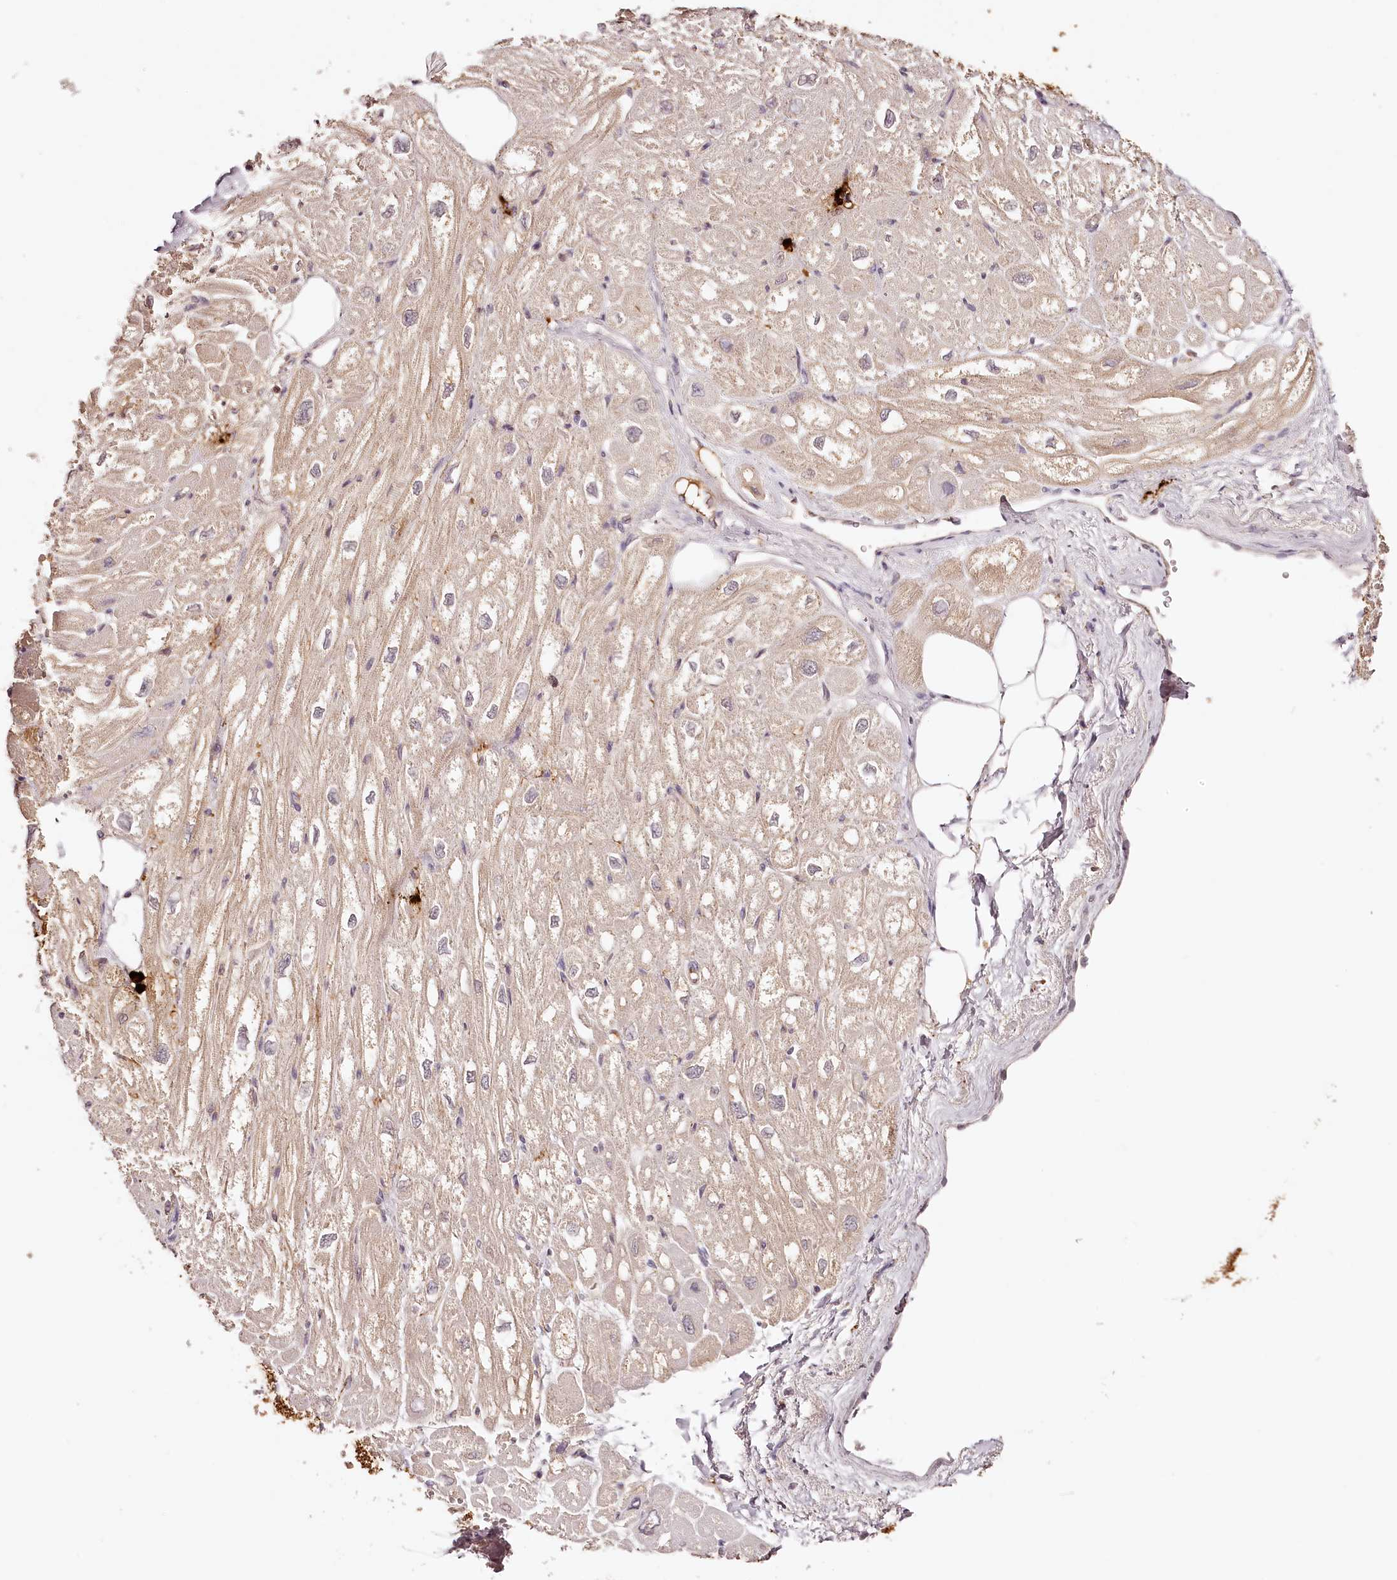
{"staining": {"intensity": "weak", "quantity": "25%-75%", "location": "cytoplasmic/membranous"}, "tissue": "heart muscle", "cell_type": "Cardiomyocytes", "image_type": "normal", "snomed": [{"axis": "morphology", "description": "Normal tissue, NOS"}, {"axis": "topography", "description": "Heart"}], "caption": "Protein expression analysis of normal human heart muscle reveals weak cytoplasmic/membranous staining in about 25%-75% of cardiomyocytes.", "gene": "SYNGR1", "patient": {"sex": "male", "age": 50}}